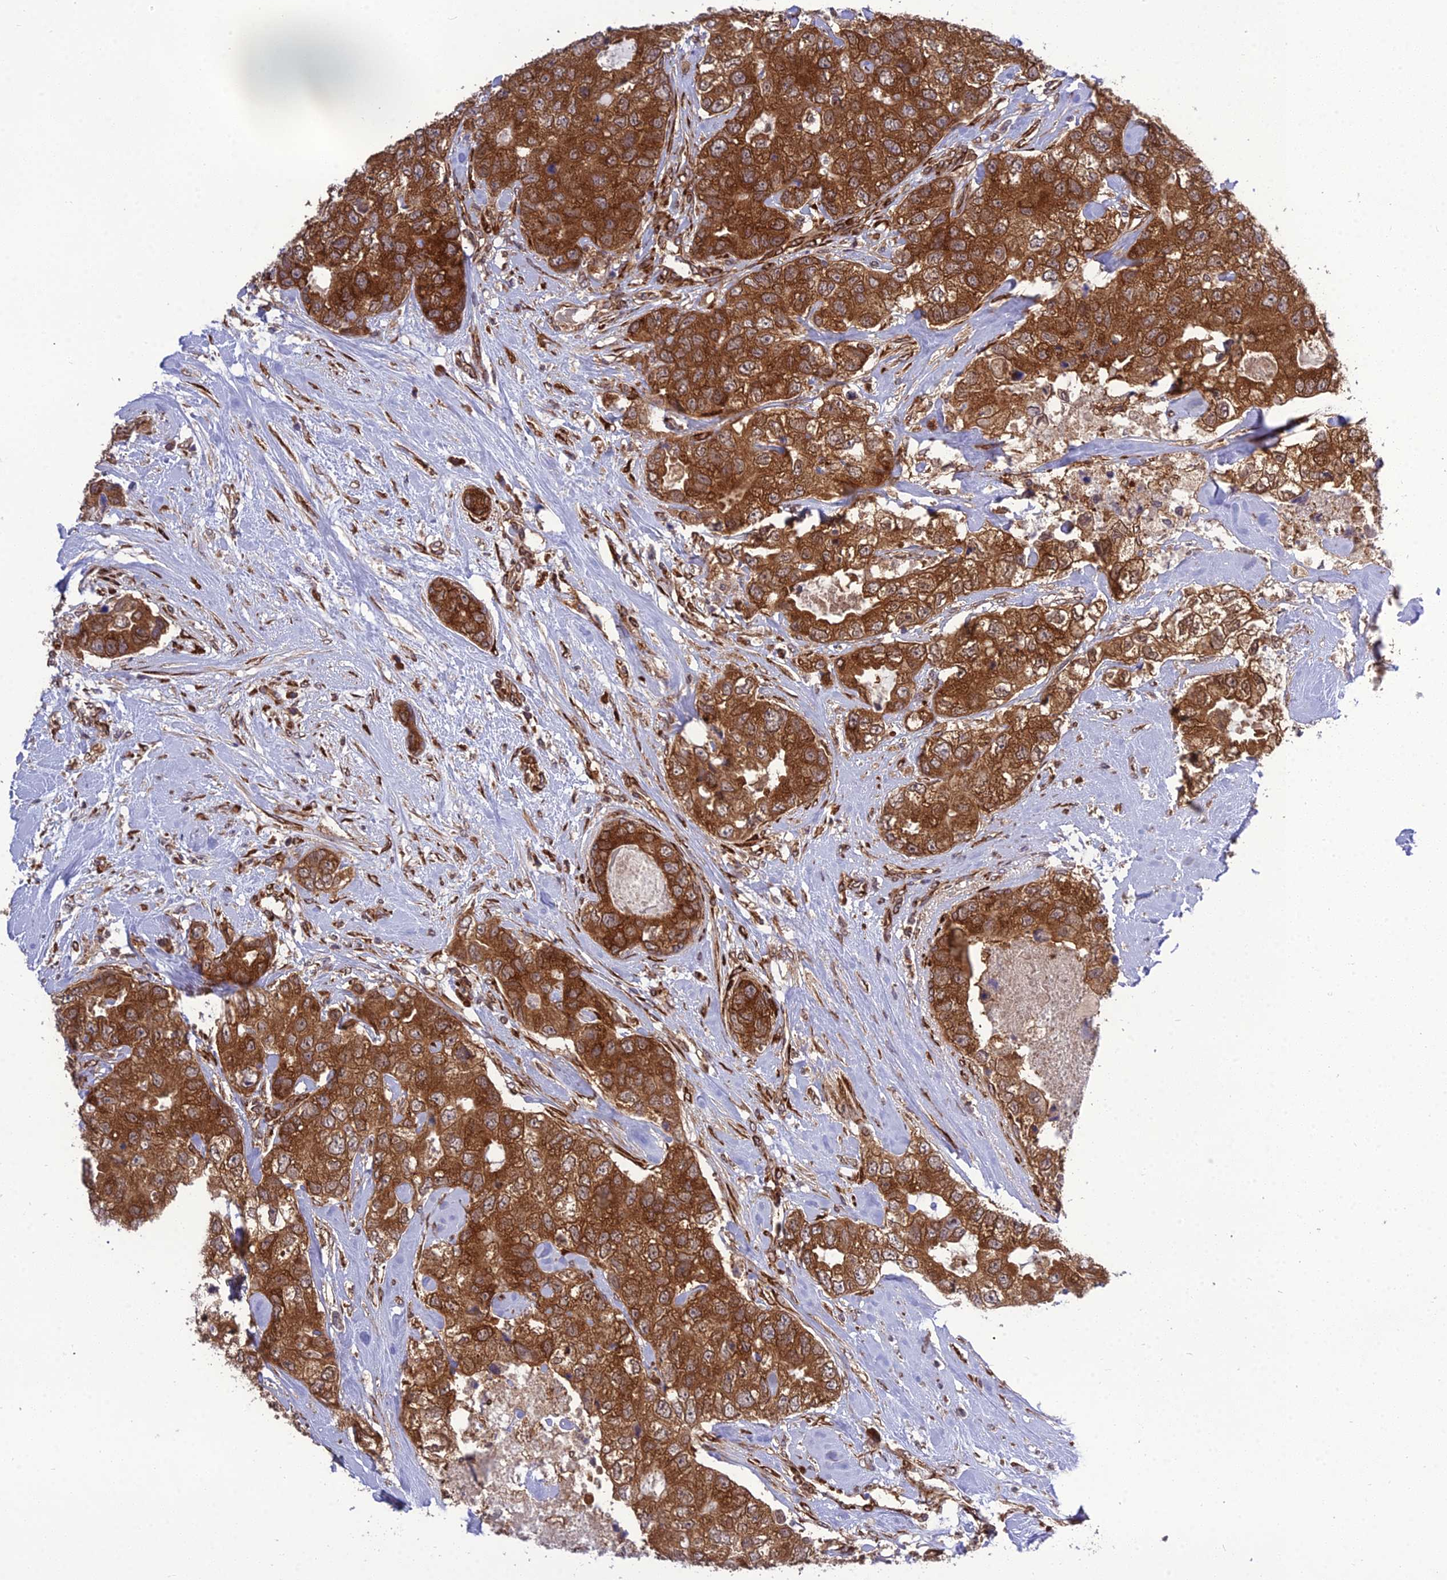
{"staining": {"intensity": "strong", "quantity": ">75%", "location": "cytoplasmic/membranous"}, "tissue": "breast cancer", "cell_type": "Tumor cells", "image_type": "cancer", "snomed": [{"axis": "morphology", "description": "Duct carcinoma"}, {"axis": "topography", "description": "Breast"}], "caption": "Immunohistochemical staining of human breast cancer displays high levels of strong cytoplasmic/membranous protein expression in approximately >75% of tumor cells.", "gene": "DHCR7", "patient": {"sex": "female", "age": 62}}